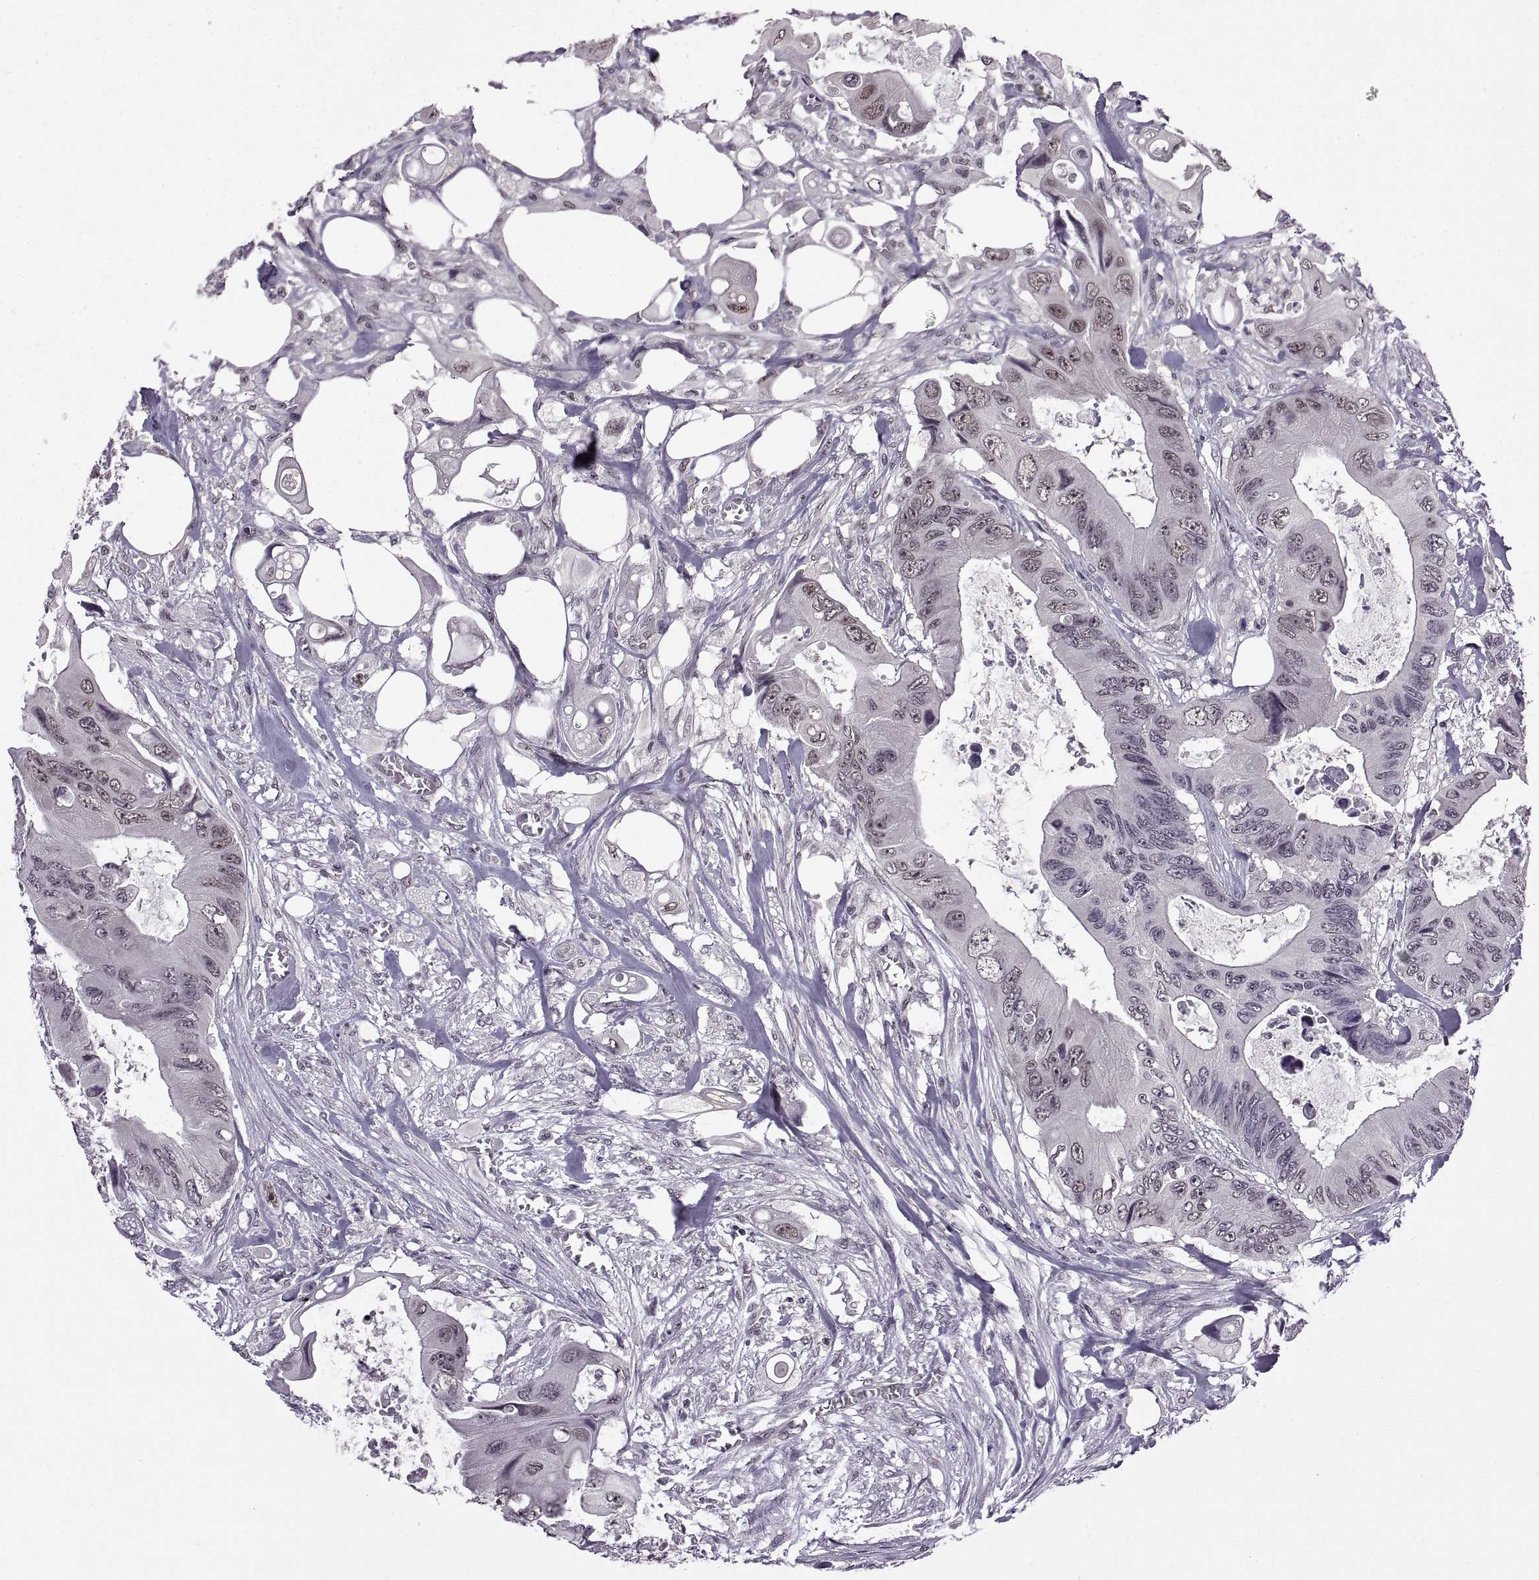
{"staining": {"intensity": "weak", "quantity": "25%-75%", "location": "nuclear"}, "tissue": "colorectal cancer", "cell_type": "Tumor cells", "image_type": "cancer", "snomed": [{"axis": "morphology", "description": "Adenocarcinoma, NOS"}, {"axis": "topography", "description": "Rectum"}], "caption": "Weak nuclear protein expression is appreciated in approximately 25%-75% of tumor cells in colorectal cancer. Using DAB (3,3'-diaminobenzidine) (brown) and hematoxylin (blue) stains, captured at high magnification using brightfield microscopy.", "gene": "INTS3", "patient": {"sex": "male", "age": 63}}